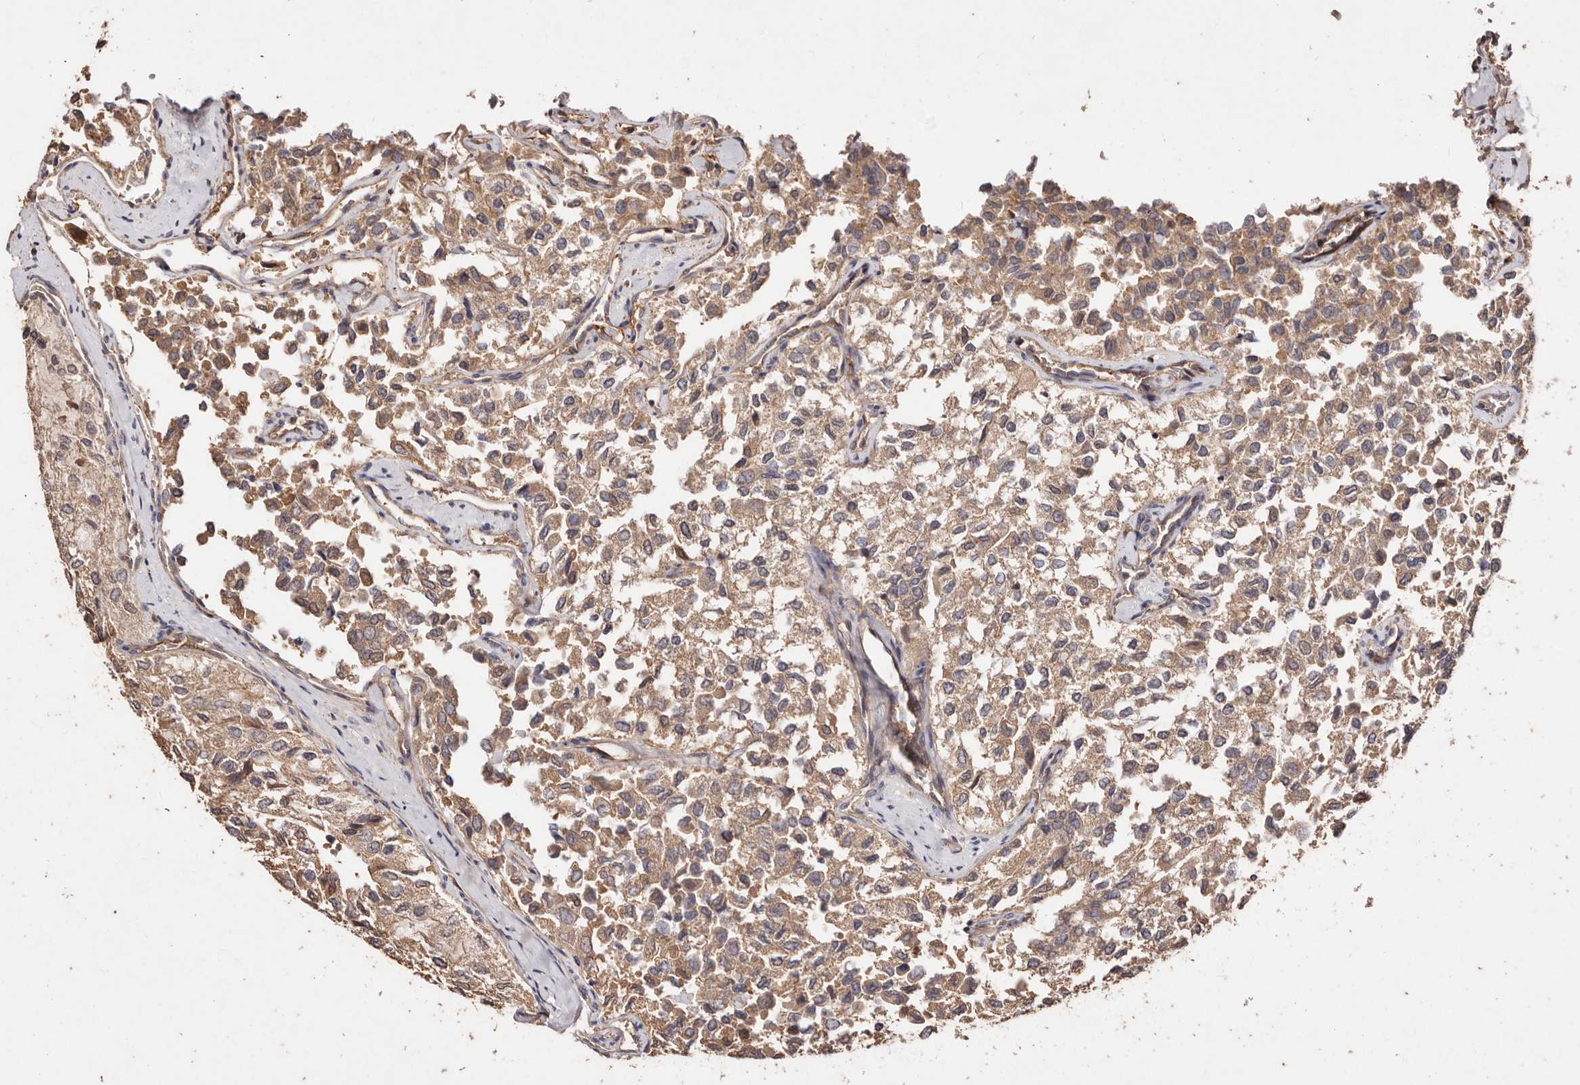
{"staining": {"intensity": "weak", "quantity": ">75%", "location": "cytoplasmic/membranous"}, "tissue": "thyroid cancer", "cell_type": "Tumor cells", "image_type": "cancer", "snomed": [{"axis": "morphology", "description": "Follicular adenoma carcinoma, NOS"}, {"axis": "topography", "description": "Thyroid gland"}], "caption": "High-power microscopy captured an IHC micrograph of thyroid cancer (follicular adenoma carcinoma), revealing weak cytoplasmic/membranous staining in approximately >75% of tumor cells.", "gene": "CCL14", "patient": {"sex": "male", "age": 75}}